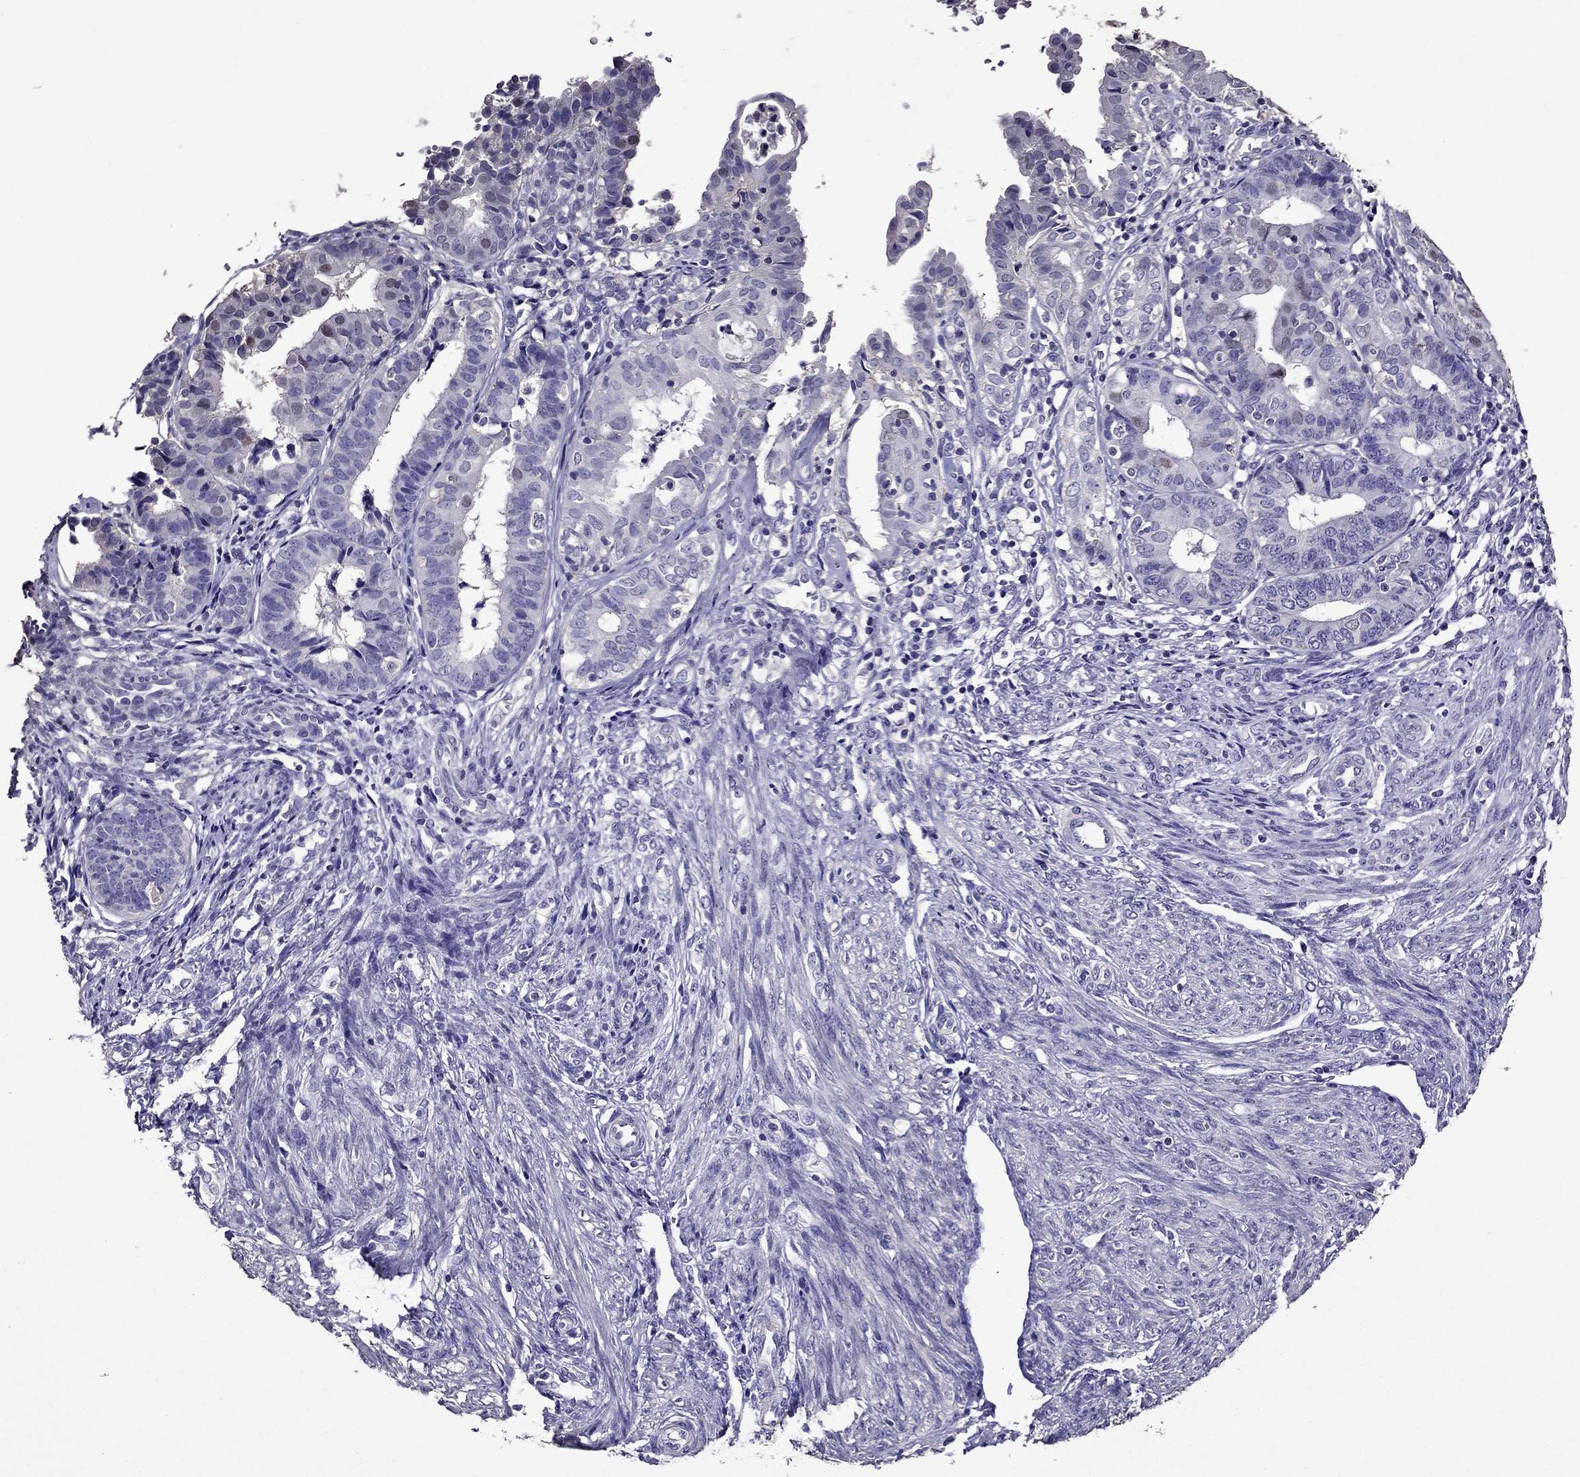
{"staining": {"intensity": "negative", "quantity": "none", "location": "none"}, "tissue": "endometrial cancer", "cell_type": "Tumor cells", "image_type": "cancer", "snomed": [{"axis": "morphology", "description": "Adenocarcinoma, NOS"}, {"axis": "topography", "description": "Endometrium"}], "caption": "DAB immunohistochemical staining of human adenocarcinoma (endometrial) exhibits no significant expression in tumor cells.", "gene": "NKX3-1", "patient": {"sex": "female", "age": 68}}